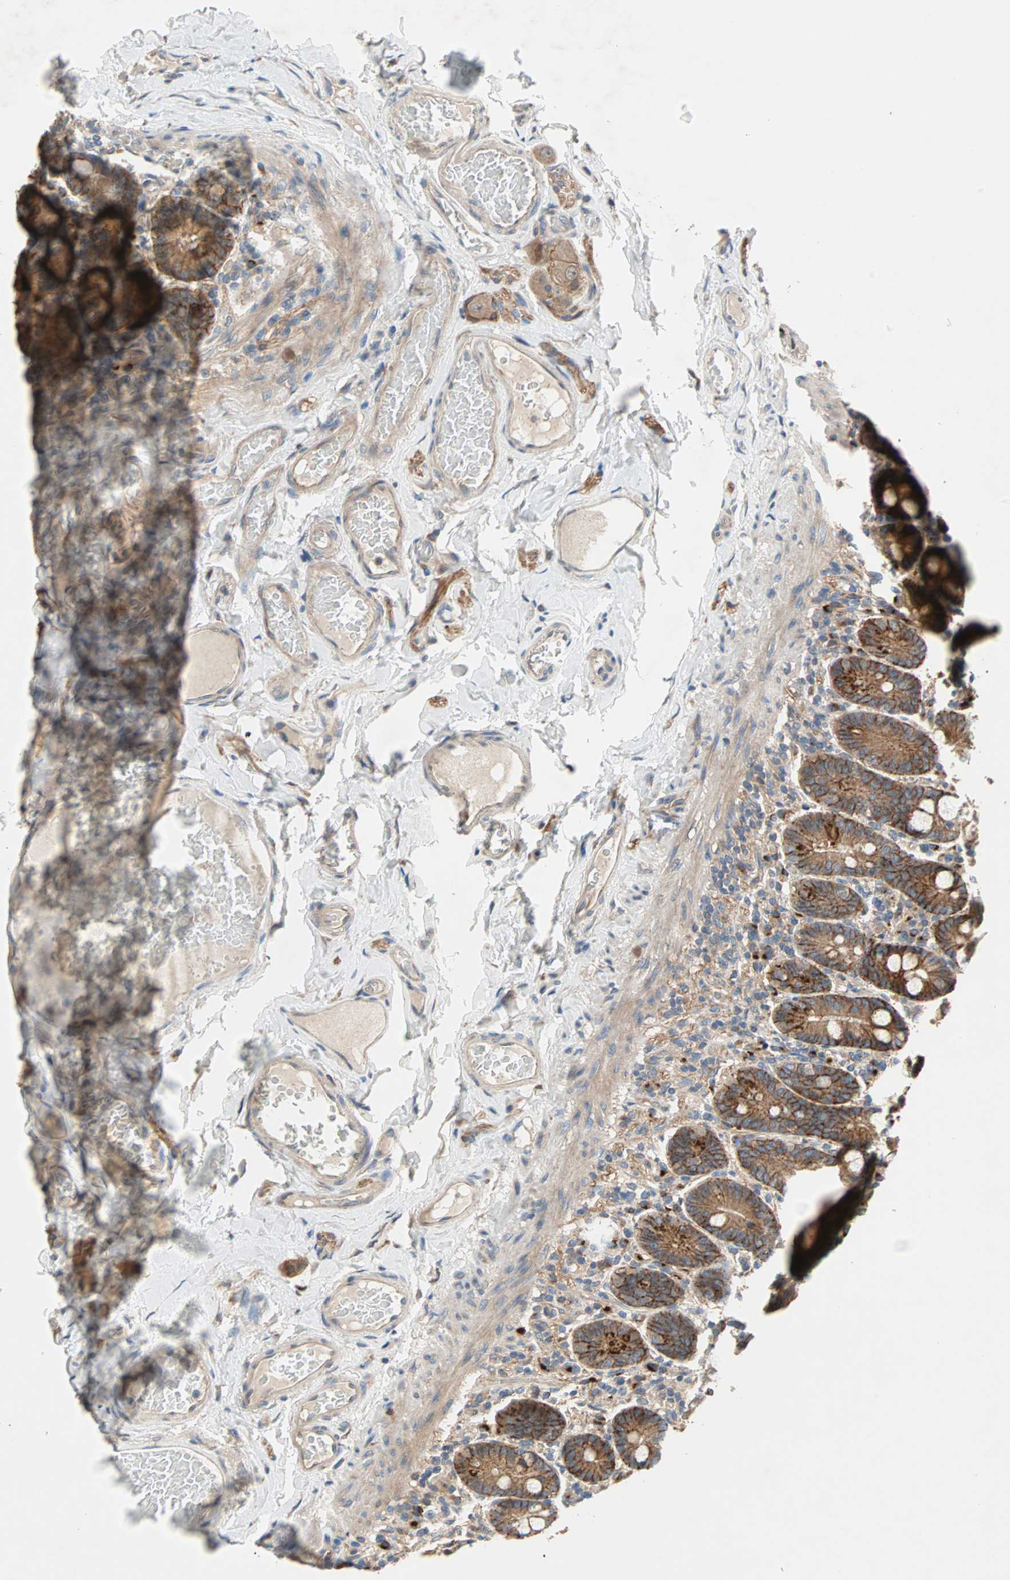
{"staining": {"intensity": "moderate", "quantity": ">75%", "location": "cytoplasmic/membranous"}, "tissue": "duodenum", "cell_type": "Glandular cells", "image_type": "normal", "snomed": [{"axis": "morphology", "description": "Normal tissue, NOS"}, {"axis": "topography", "description": "Duodenum"}], "caption": "Protein analysis of unremarkable duodenum displays moderate cytoplasmic/membranous staining in approximately >75% of glandular cells.", "gene": "PDE8A", "patient": {"sex": "male", "age": 66}}